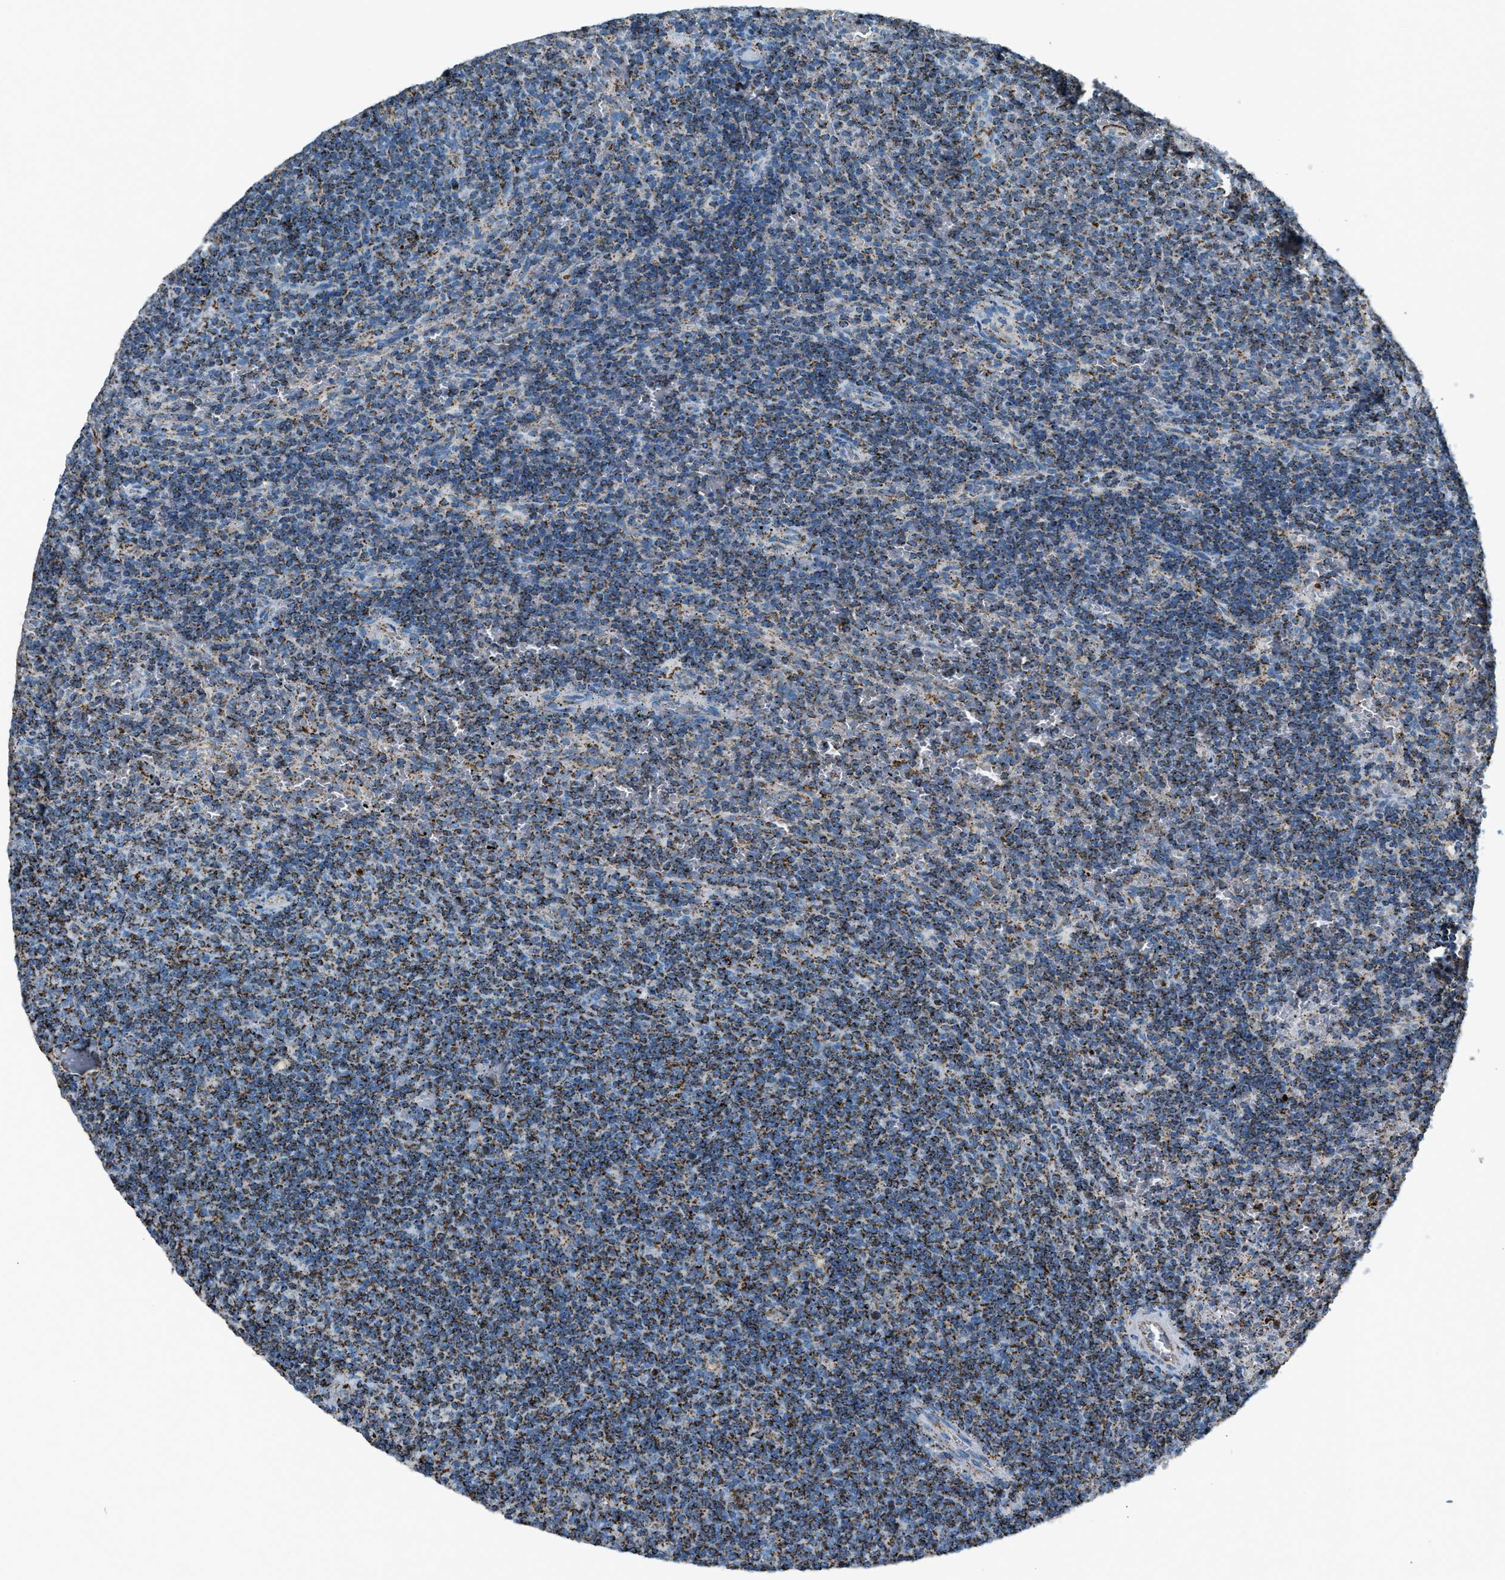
{"staining": {"intensity": "strong", "quantity": ">75%", "location": "cytoplasmic/membranous"}, "tissue": "lymphoma", "cell_type": "Tumor cells", "image_type": "cancer", "snomed": [{"axis": "morphology", "description": "Malignant lymphoma, non-Hodgkin's type, Low grade"}, {"axis": "topography", "description": "Spleen"}], "caption": "A brown stain highlights strong cytoplasmic/membranous expression of a protein in low-grade malignant lymphoma, non-Hodgkin's type tumor cells. (DAB = brown stain, brightfield microscopy at high magnification).", "gene": "MDH2", "patient": {"sex": "female", "age": 19}}